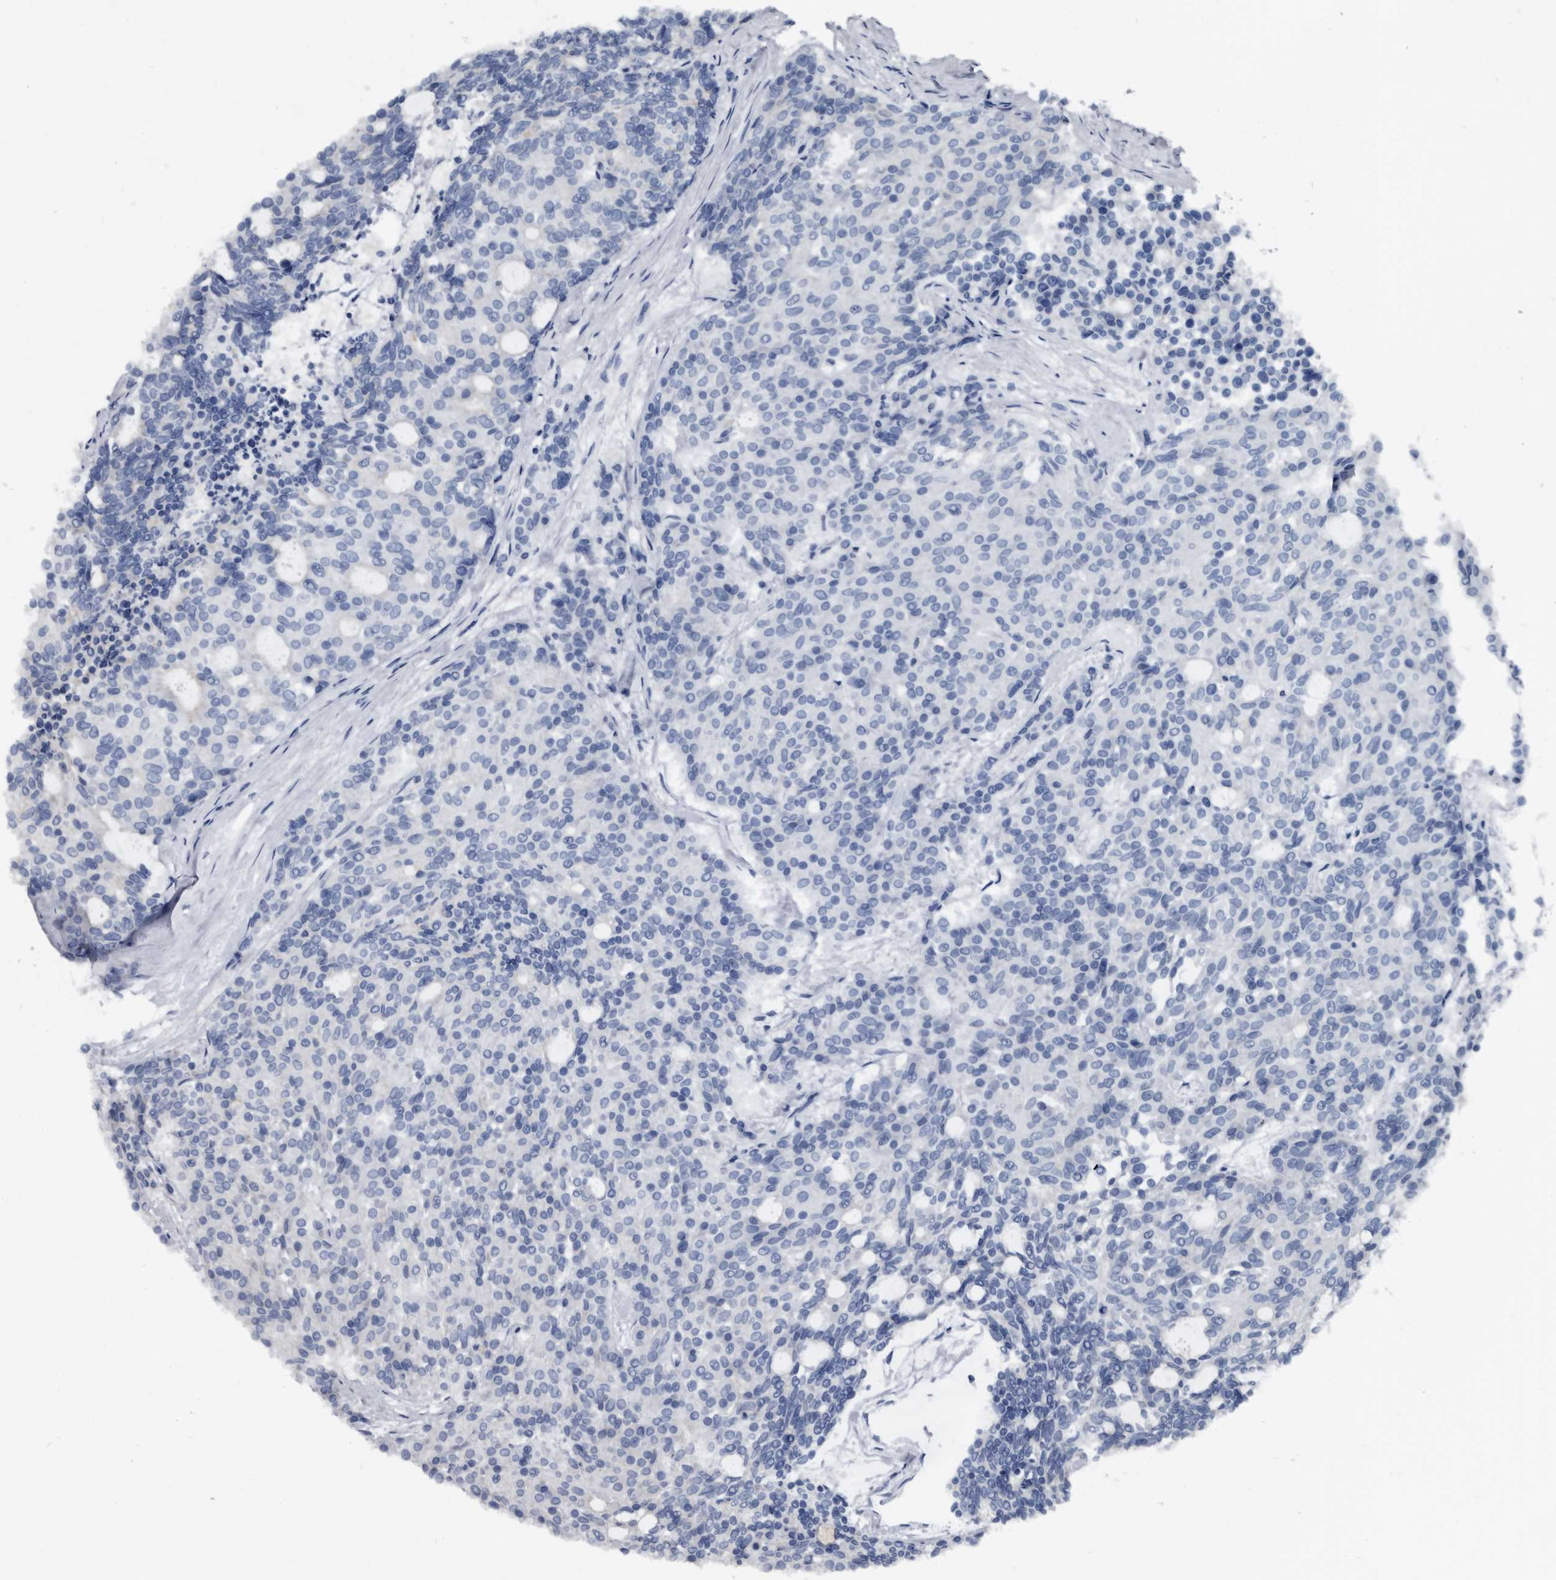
{"staining": {"intensity": "negative", "quantity": "none", "location": "none"}, "tissue": "carcinoid", "cell_type": "Tumor cells", "image_type": "cancer", "snomed": [{"axis": "morphology", "description": "Carcinoid, malignant, NOS"}, {"axis": "topography", "description": "Pancreas"}], "caption": "A high-resolution photomicrograph shows immunohistochemistry staining of carcinoid, which demonstrates no significant staining in tumor cells.", "gene": "PRSS8", "patient": {"sex": "female", "age": 54}}